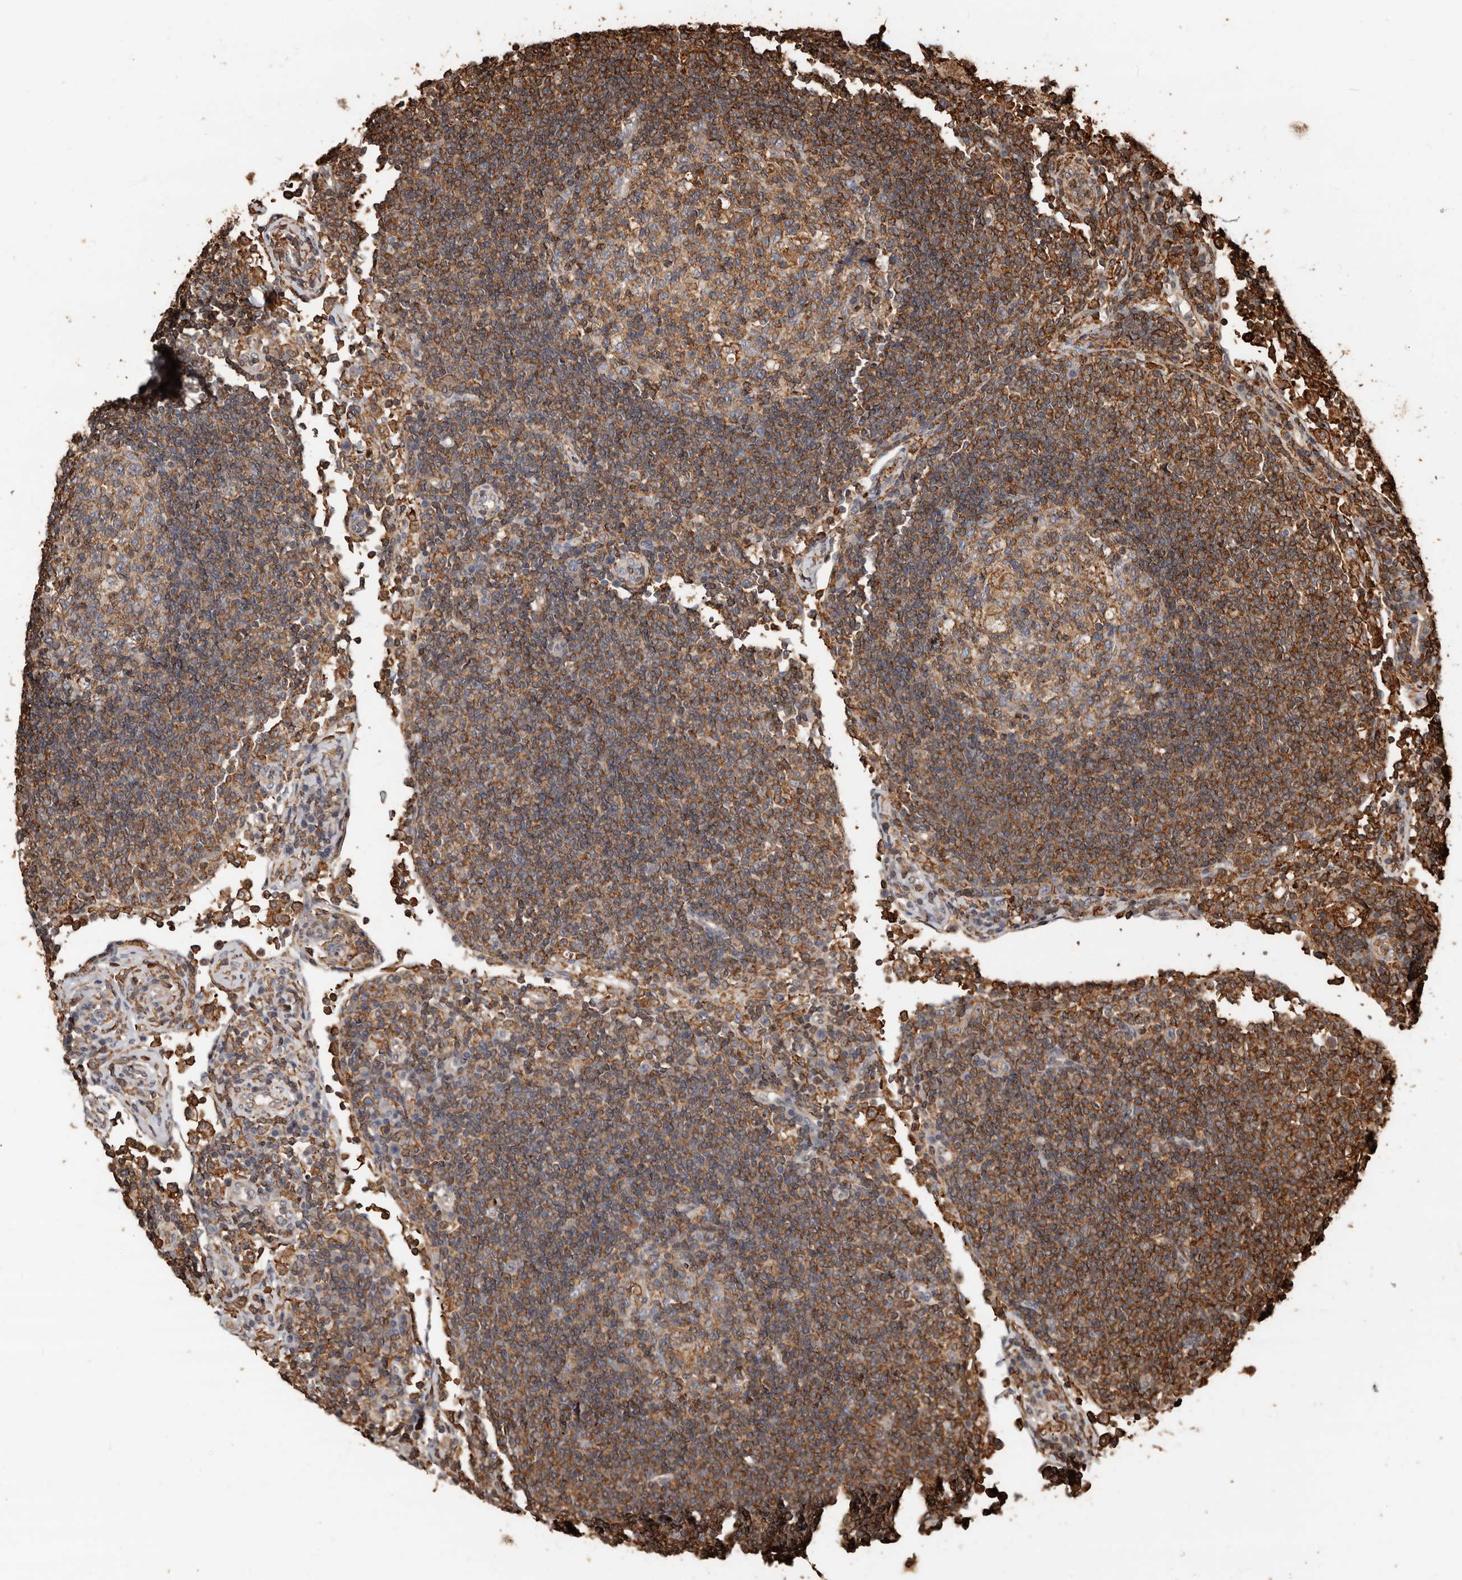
{"staining": {"intensity": "moderate", "quantity": ">75%", "location": "cytoplasmic/membranous"}, "tissue": "lymph node", "cell_type": "Germinal center cells", "image_type": "normal", "snomed": [{"axis": "morphology", "description": "Normal tissue, NOS"}, {"axis": "topography", "description": "Lymph node"}], "caption": "Protein positivity by immunohistochemistry (IHC) reveals moderate cytoplasmic/membranous positivity in approximately >75% of germinal center cells in unremarkable lymph node. Using DAB (brown) and hematoxylin (blue) stains, captured at high magnification using brightfield microscopy.", "gene": "GSK3A", "patient": {"sex": "female", "age": 53}}